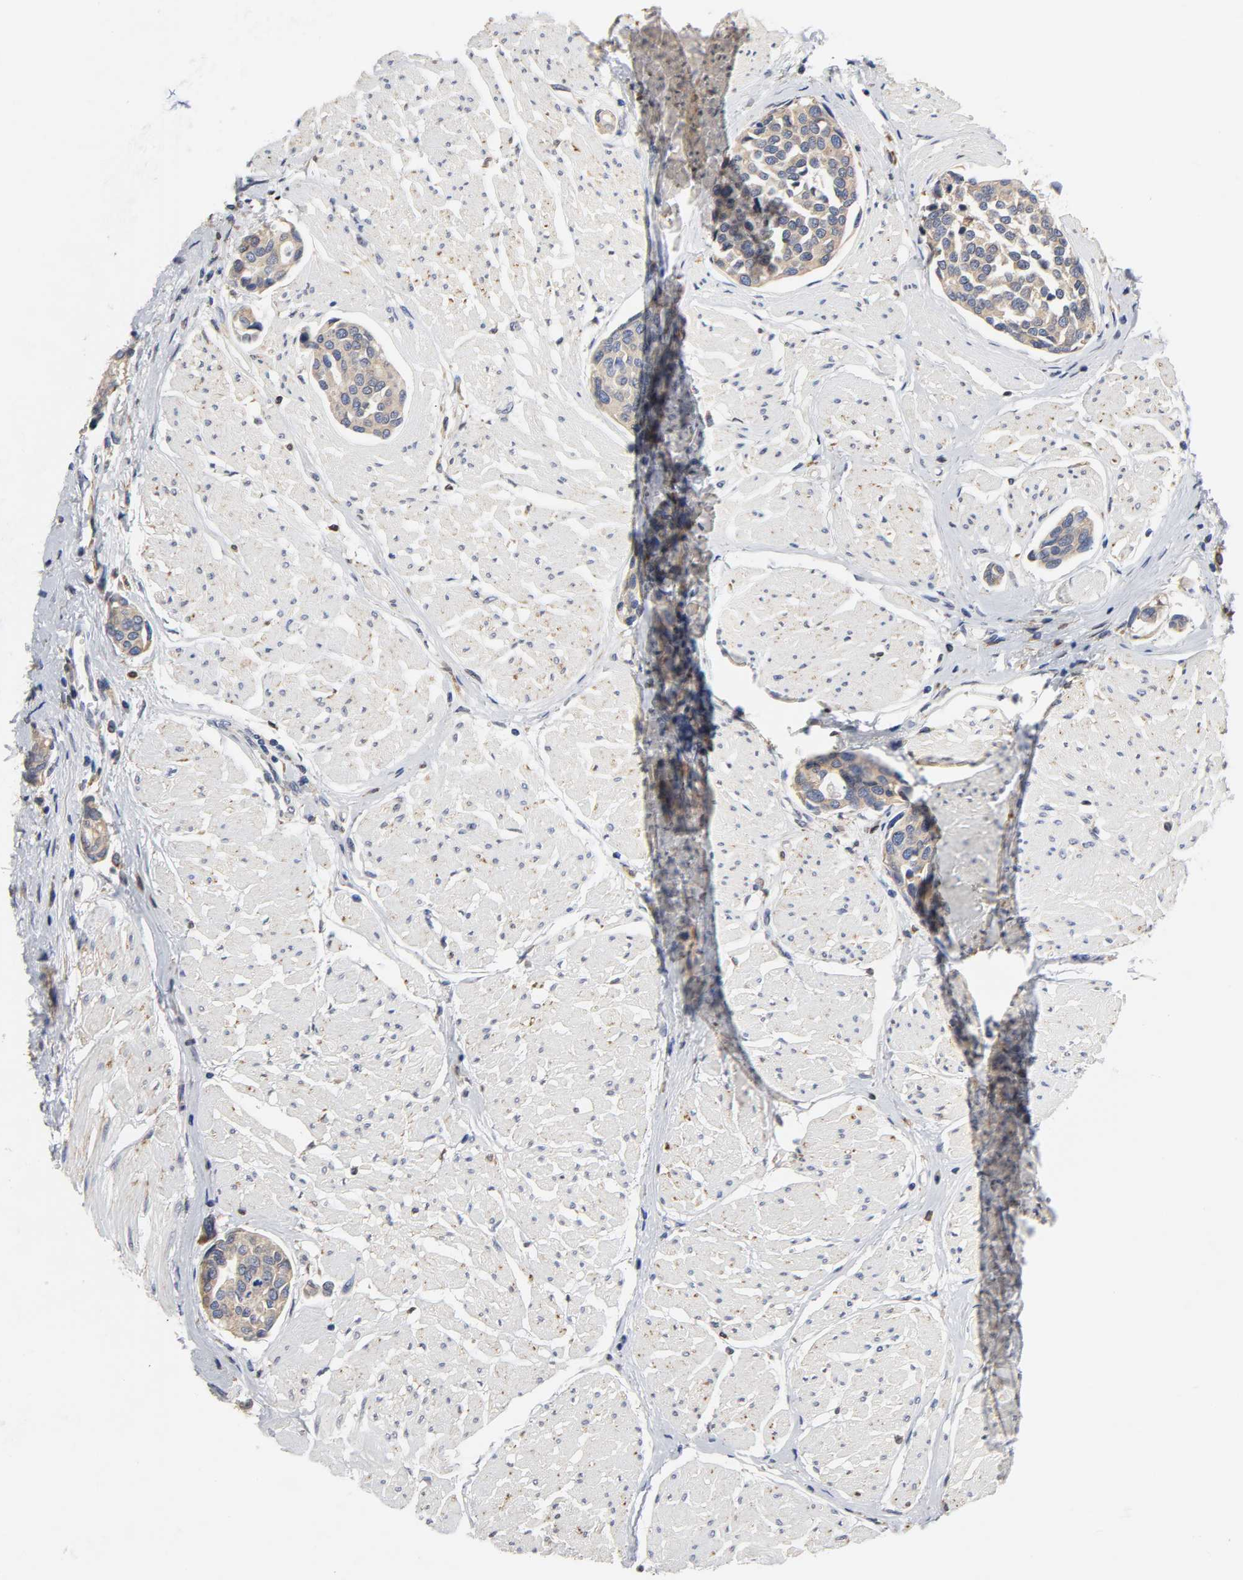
{"staining": {"intensity": "weak", "quantity": ">75%", "location": "cytoplasmic/membranous"}, "tissue": "urothelial cancer", "cell_type": "Tumor cells", "image_type": "cancer", "snomed": [{"axis": "morphology", "description": "Urothelial carcinoma, High grade"}, {"axis": "topography", "description": "Urinary bladder"}], "caption": "Immunohistochemistry (IHC) image of urothelial cancer stained for a protein (brown), which exhibits low levels of weak cytoplasmic/membranous positivity in approximately >75% of tumor cells.", "gene": "HCK", "patient": {"sex": "male", "age": 78}}